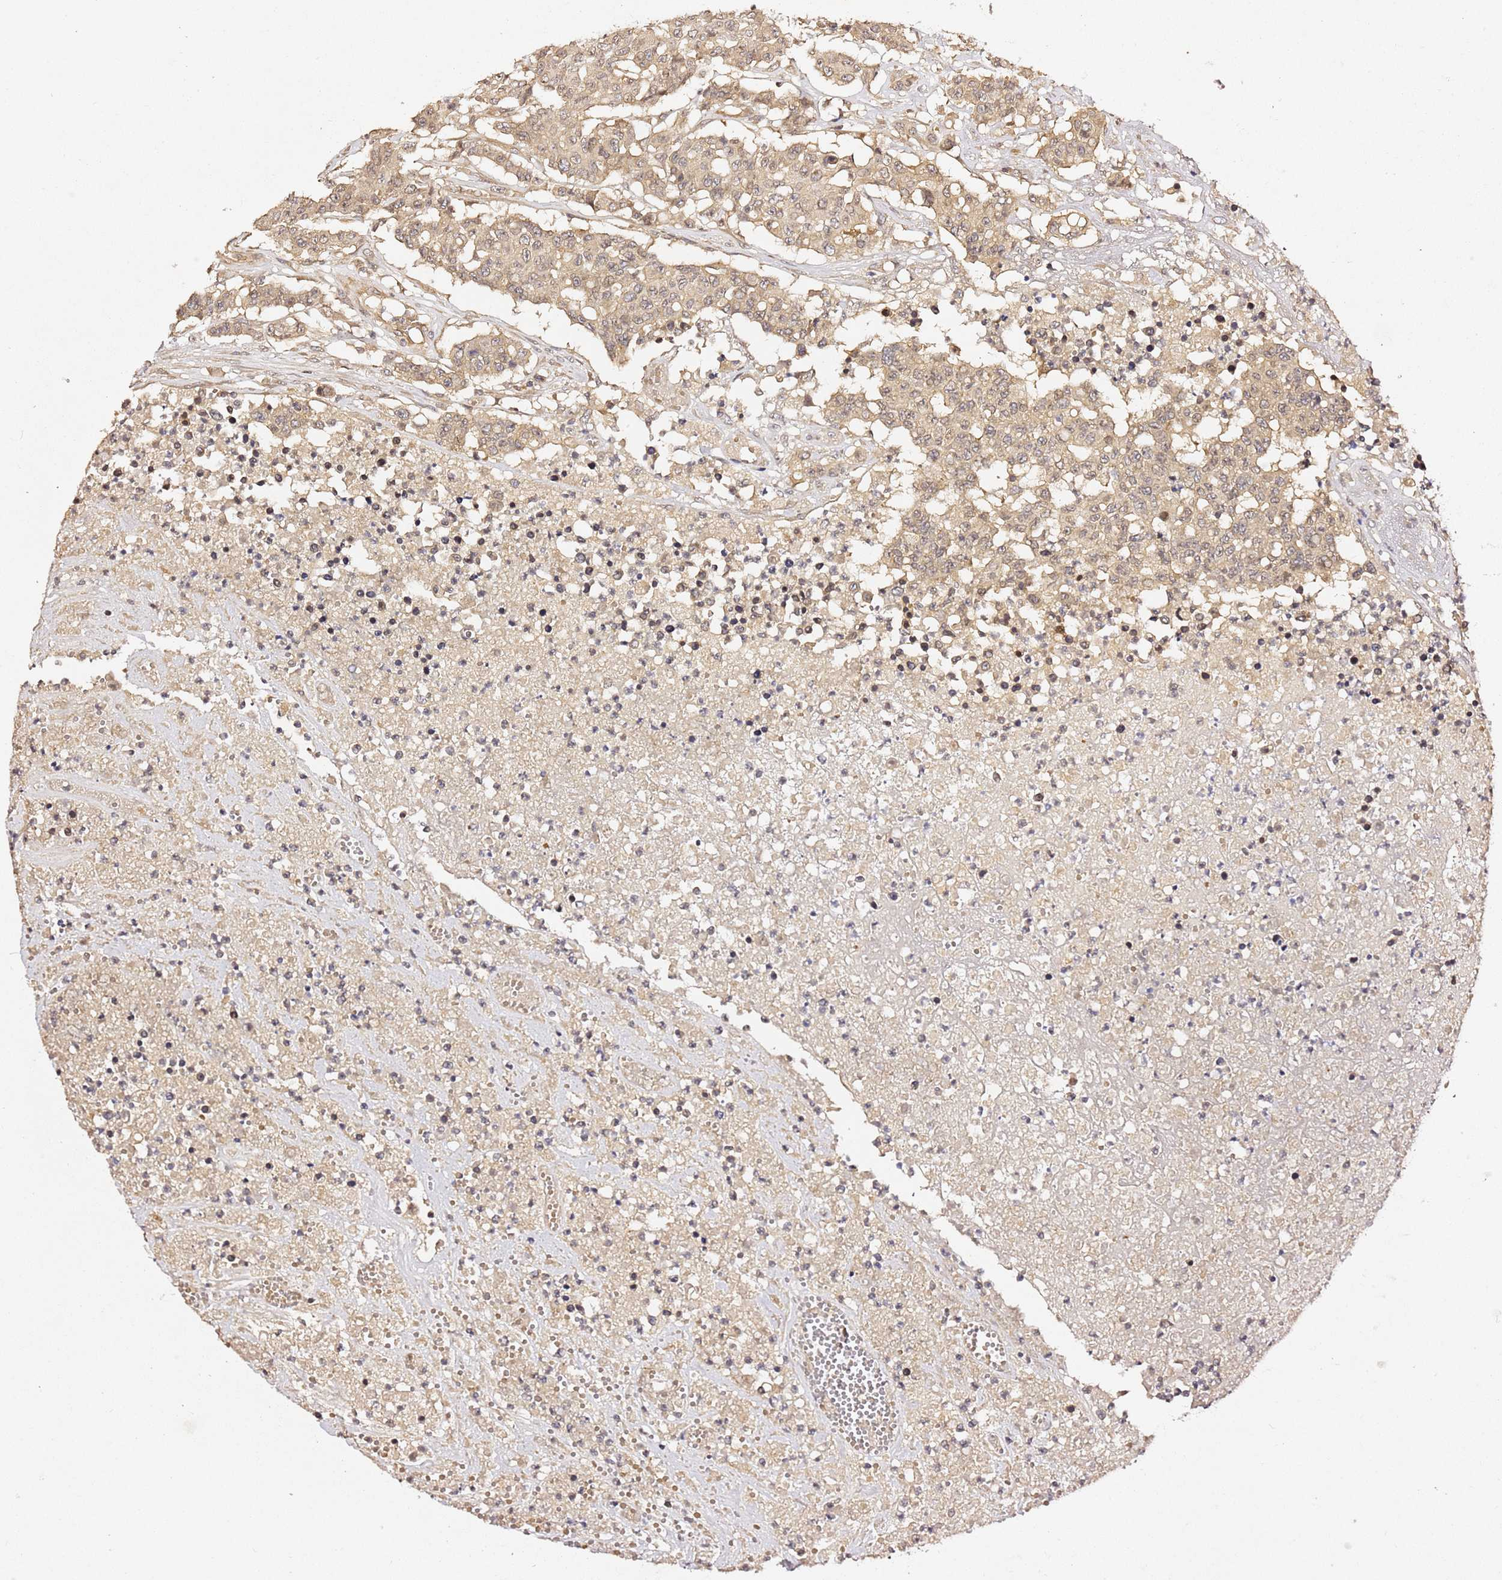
{"staining": {"intensity": "moderate", "quantity": ">75%", "location": "cytoplasmic/membranous"}, "tissue": "colorectal cancer", "cell_type": "Tumor cells", "image_type": "cancer", "snomed": [{"axis": "morphology", "description": "Adenocarcinoma, NOS"}, {"axis": "topography", "description": "Colon"}], "caption": "The micrograph displays a brown stain indicating the presence of a protein in the cytoplasmic/membranous of tumor cells in adenocarcinoma (colorectal).", "gene": "OSBPL2", "patient": {"sex": "male", "age": 51}}